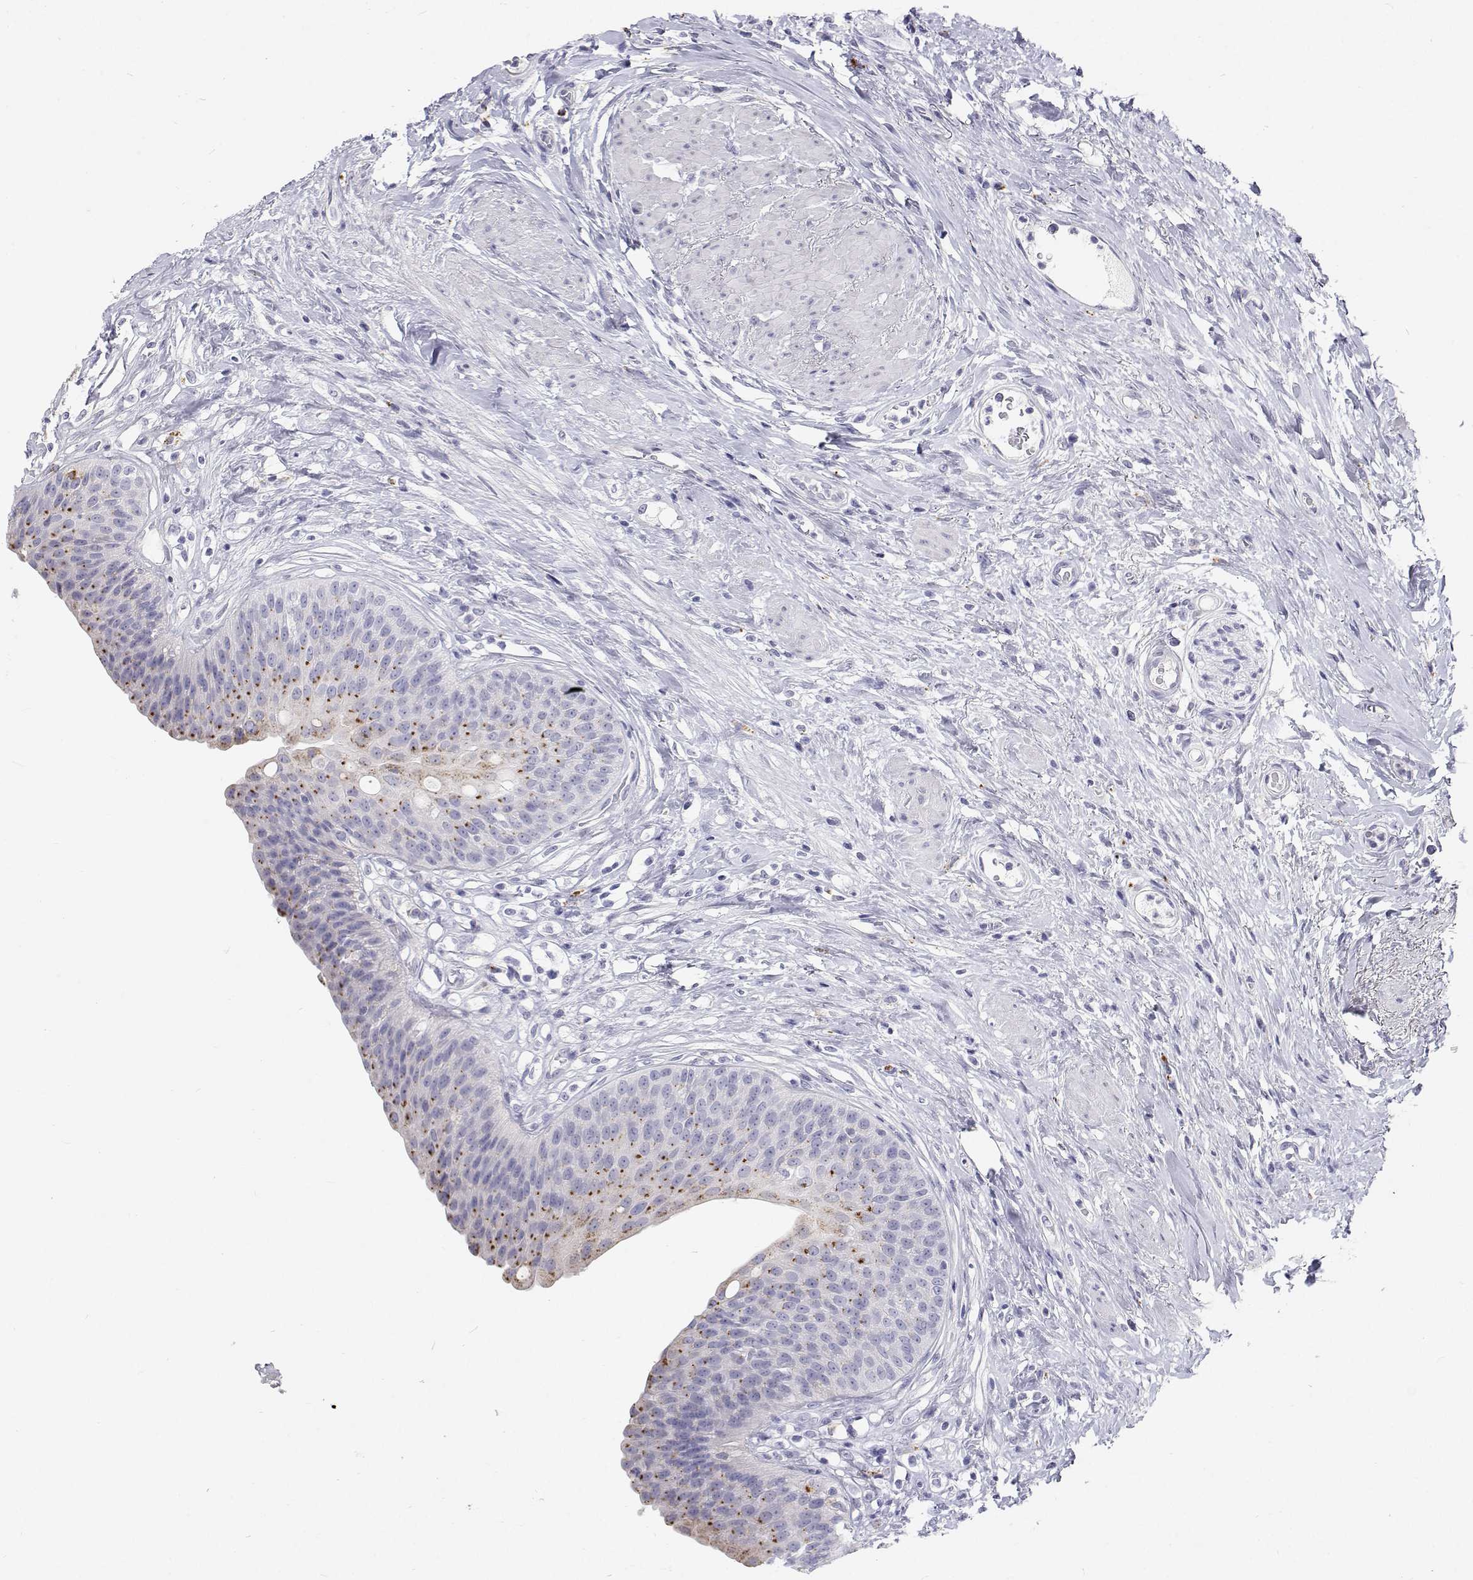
{"staining": {"intensity": "moderate", "quantity": "<25%", "location": "cytoplasmic/membranous"}, "tissue": "urinary bladder", "cell_type": "Urothelial cells", "image_type": "normal", "snomed": [{"axis": "morphology", "description": "Normal tissue, NOS"}, {"axis": "topography", "description": "Urinary bladder"}], "caption": "Protein staining exhibits moderate cytoplasmic/membranous staining in approximately <25% of urothelial cells in normal urinary bladder. Using DAB (brown) and hematoxylin (blue) stains, captured at high magnification using brightfield microscopy.", "gene": "NCR2", "patient": {"sex": "female", "age": 56}}